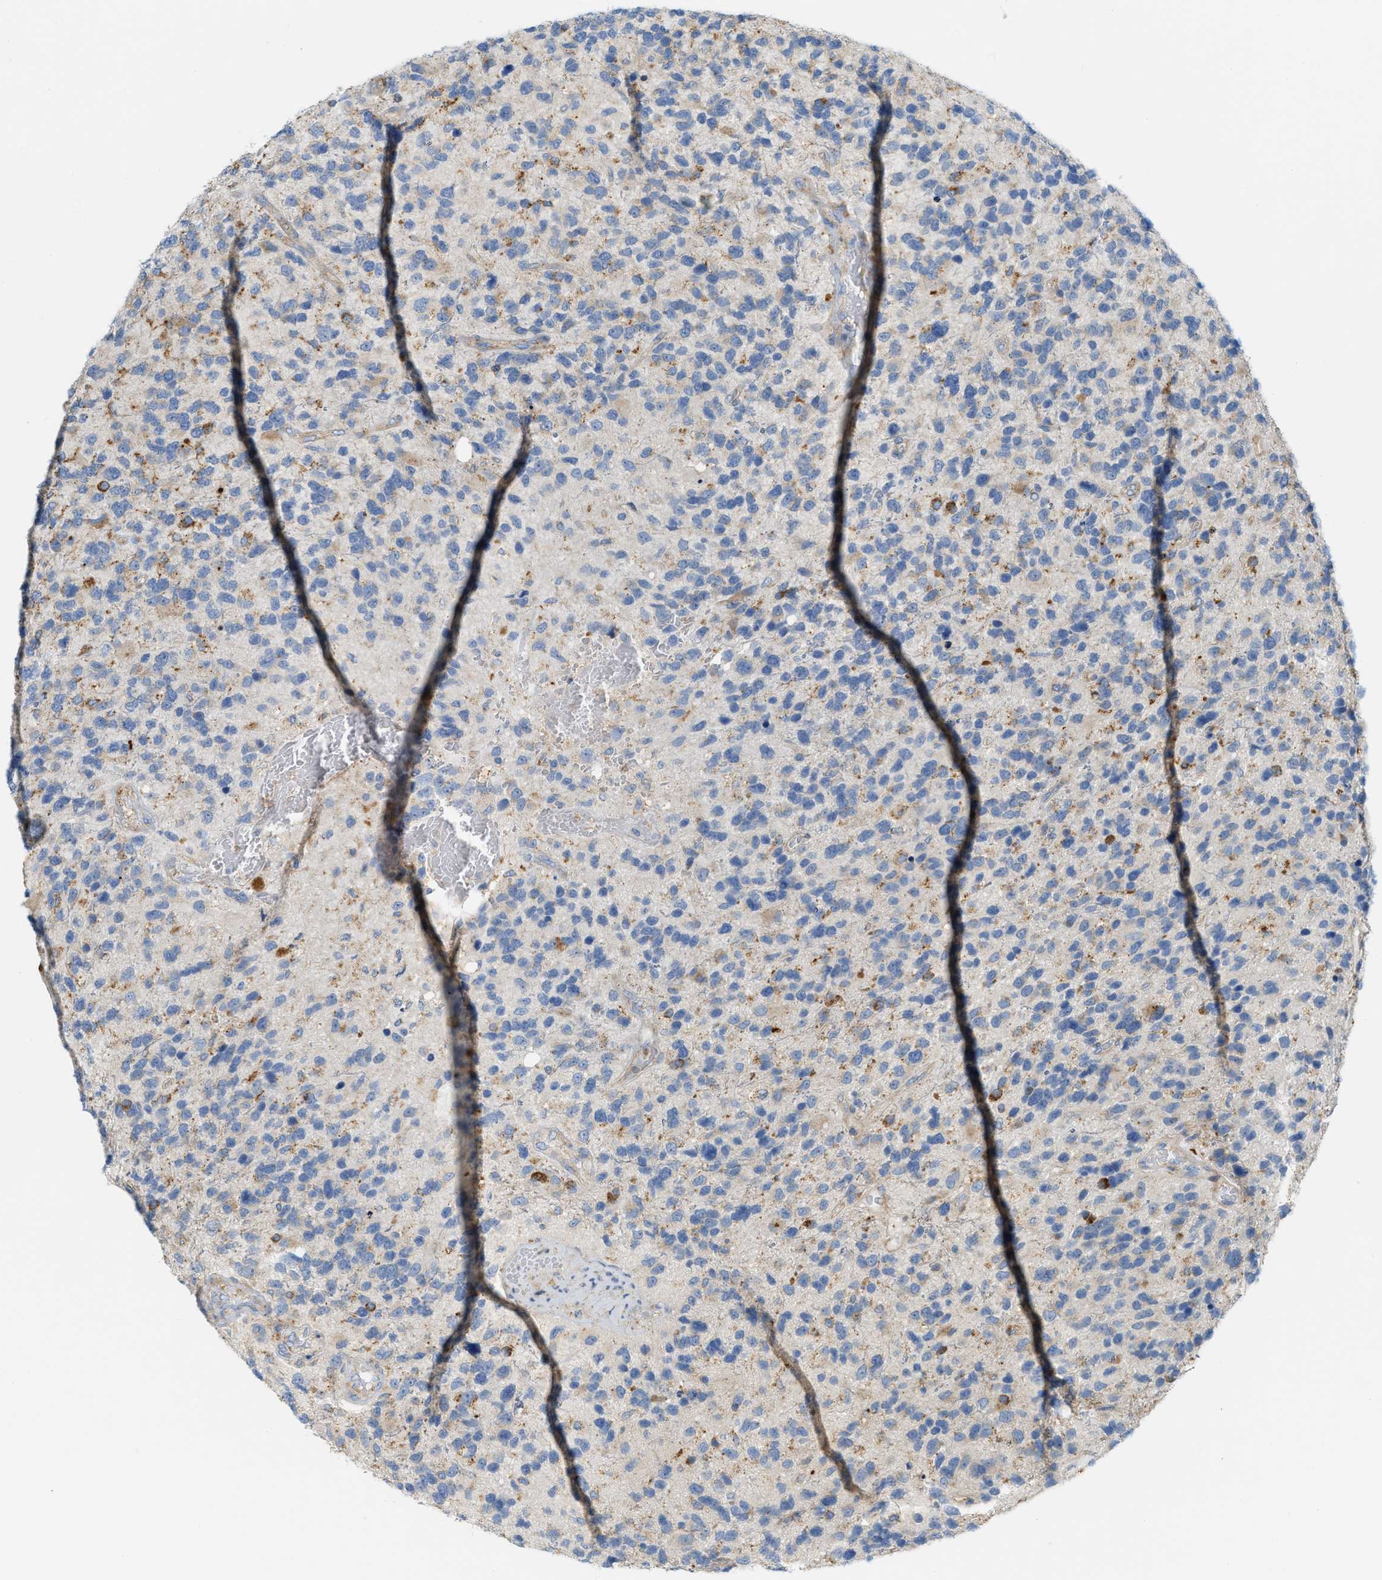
{"staining": {"intensity": "weak", "quantity": "<25%", "location": "cytoplasmic/membranous"}, "tissue": "glioma", "cell_type": "Tumor cells", "image_type": "cancer", "snomed": [{"axis": "morphology", "description": "Glioma, malignant, High grade"}, {"axis": "topography", "description": "Brain"}], "caption": "Immunohistochemical staining of human malignant glioma (high-grade) shows no significant expression in tumor cells.", "gene": "LMBRD1", "patient": {"sex": "female", "age": 58}}